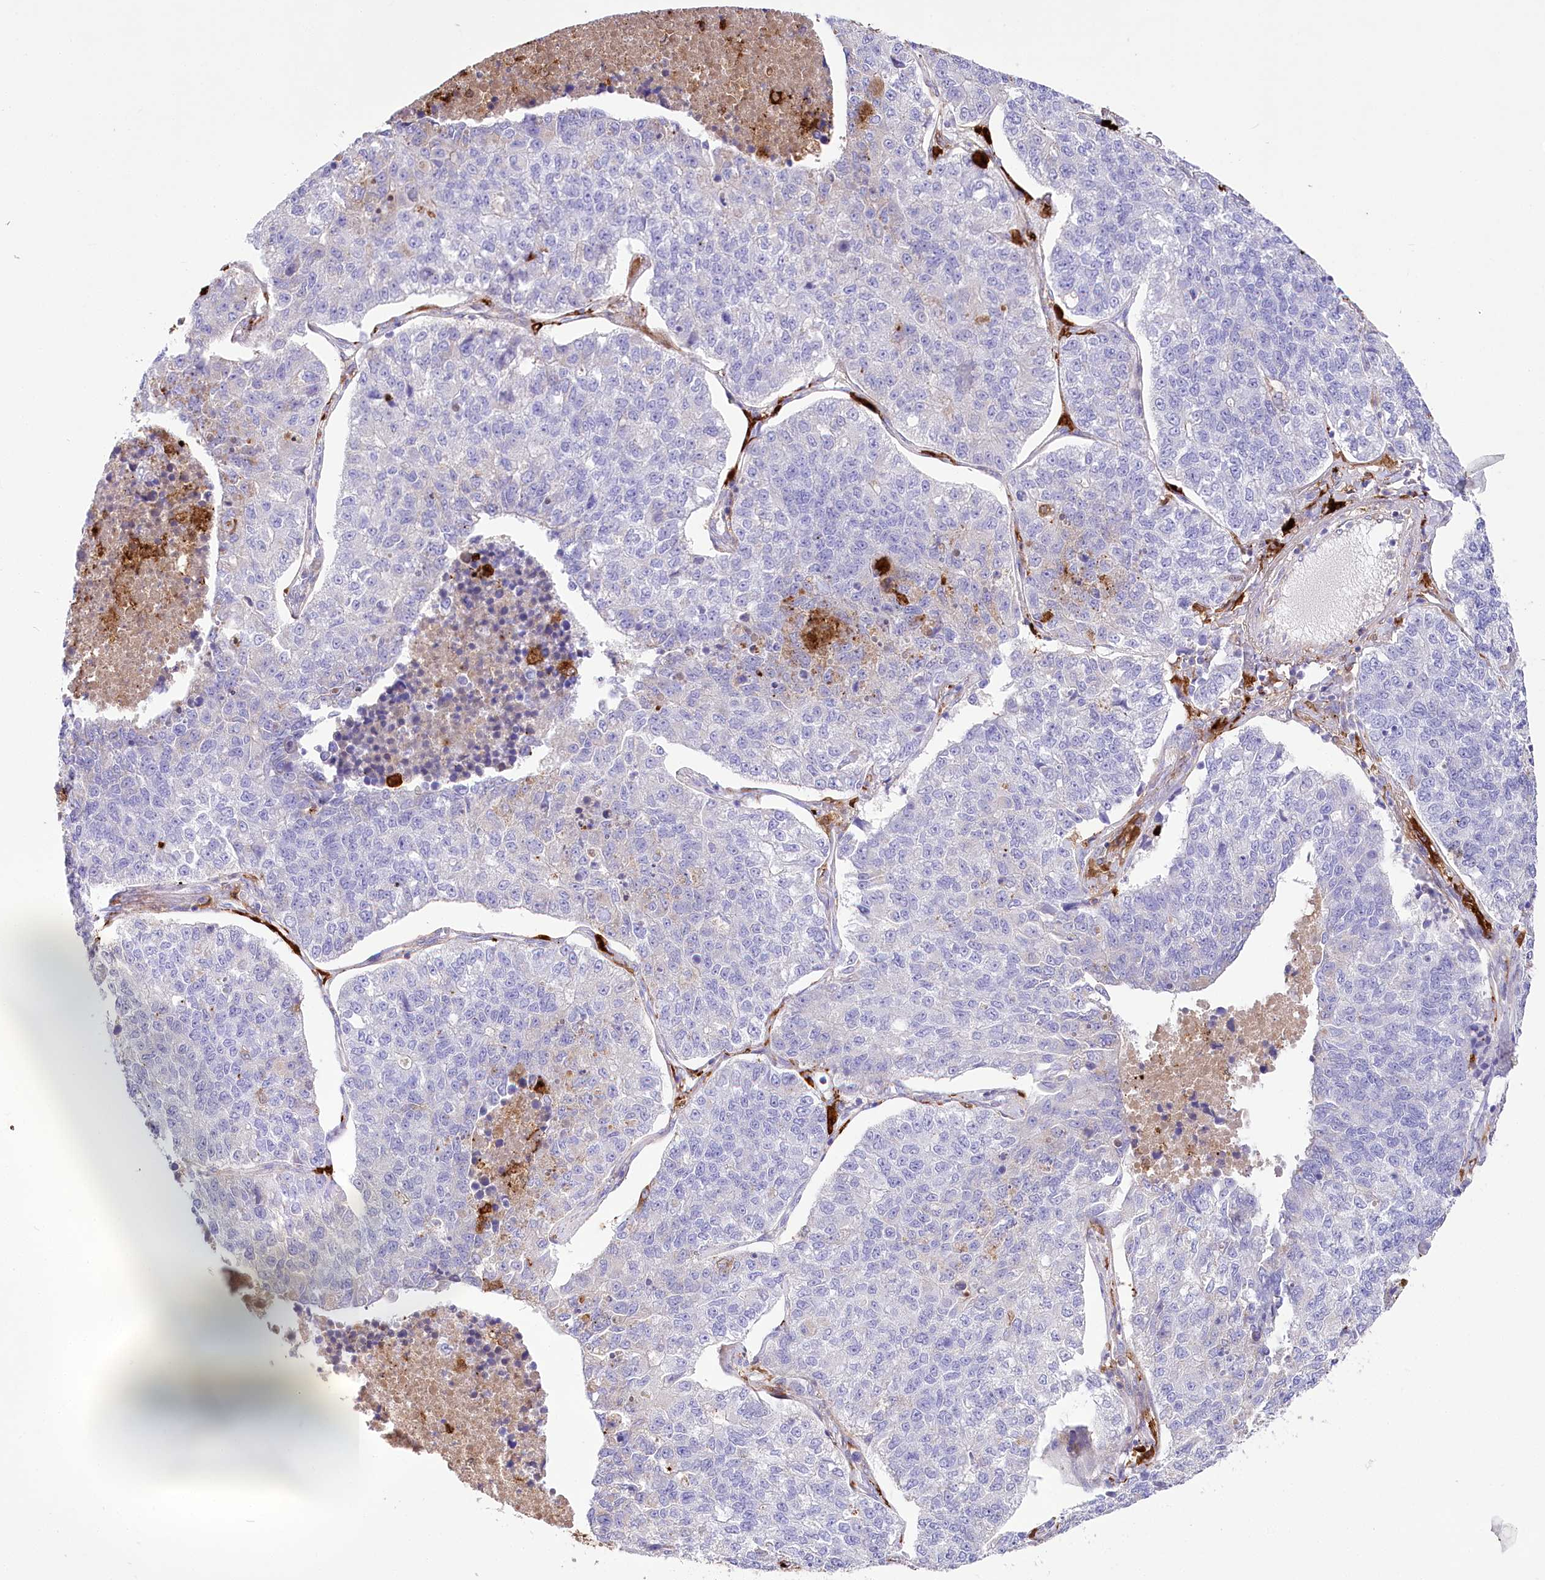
{"staining": {"intensity": "negative", "quantity": "none", "location": "none"}, "tissue": "lung cancer", "cell_type": "Tumor cells", "image_type": "cancer", "snomed": [{"axis": "morphology", "description": "Adenocarcinoma, NOS"}, {"axis": "topography", "description": "Lung"}], "caption": "Immunohistochemical staining of human adenocarcinoma (lung) exhibits no significant staining in tumor cells.", "gene": "DNAJC19", "patient": {"sex": "male", "age": 49}}